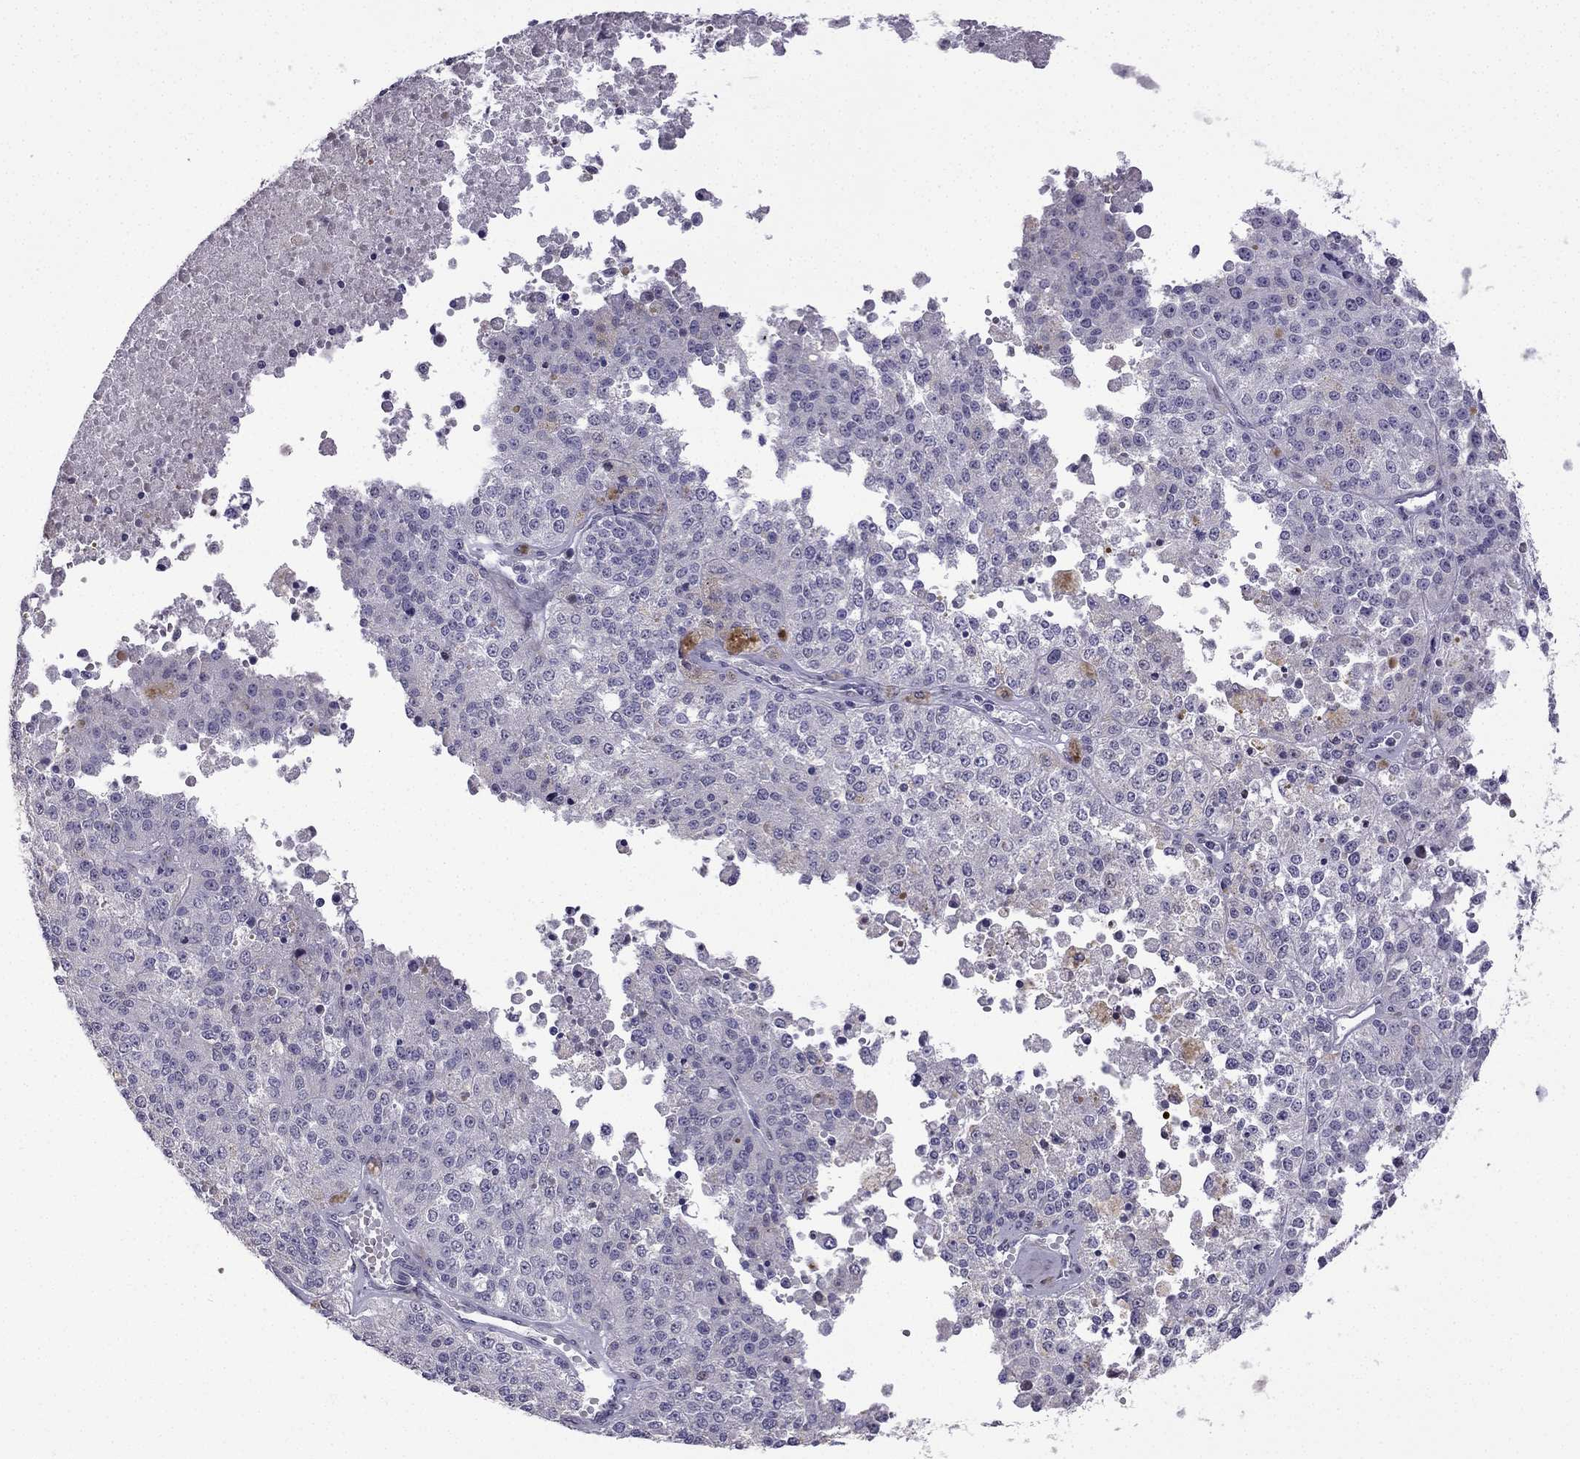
{"staining": {"intensity": "negative", "quantity": "none", "location": "none"}, "tissue": "melanoma", "cell_type": "Tumor cells", "image_type": "cancer", "snomed": [{"axis": "morphology", "description": "Malignant melanoma, Metastatic site"}, {"axis": "topography", "description": "Lymph node"}], "caption": "Human malignant melanoma (metastatic site) stained for a protein using IHC exhibits no staining in tumor cells.", "gene": "CFAP70", "patient": {"sex": "female", "age": 64}}